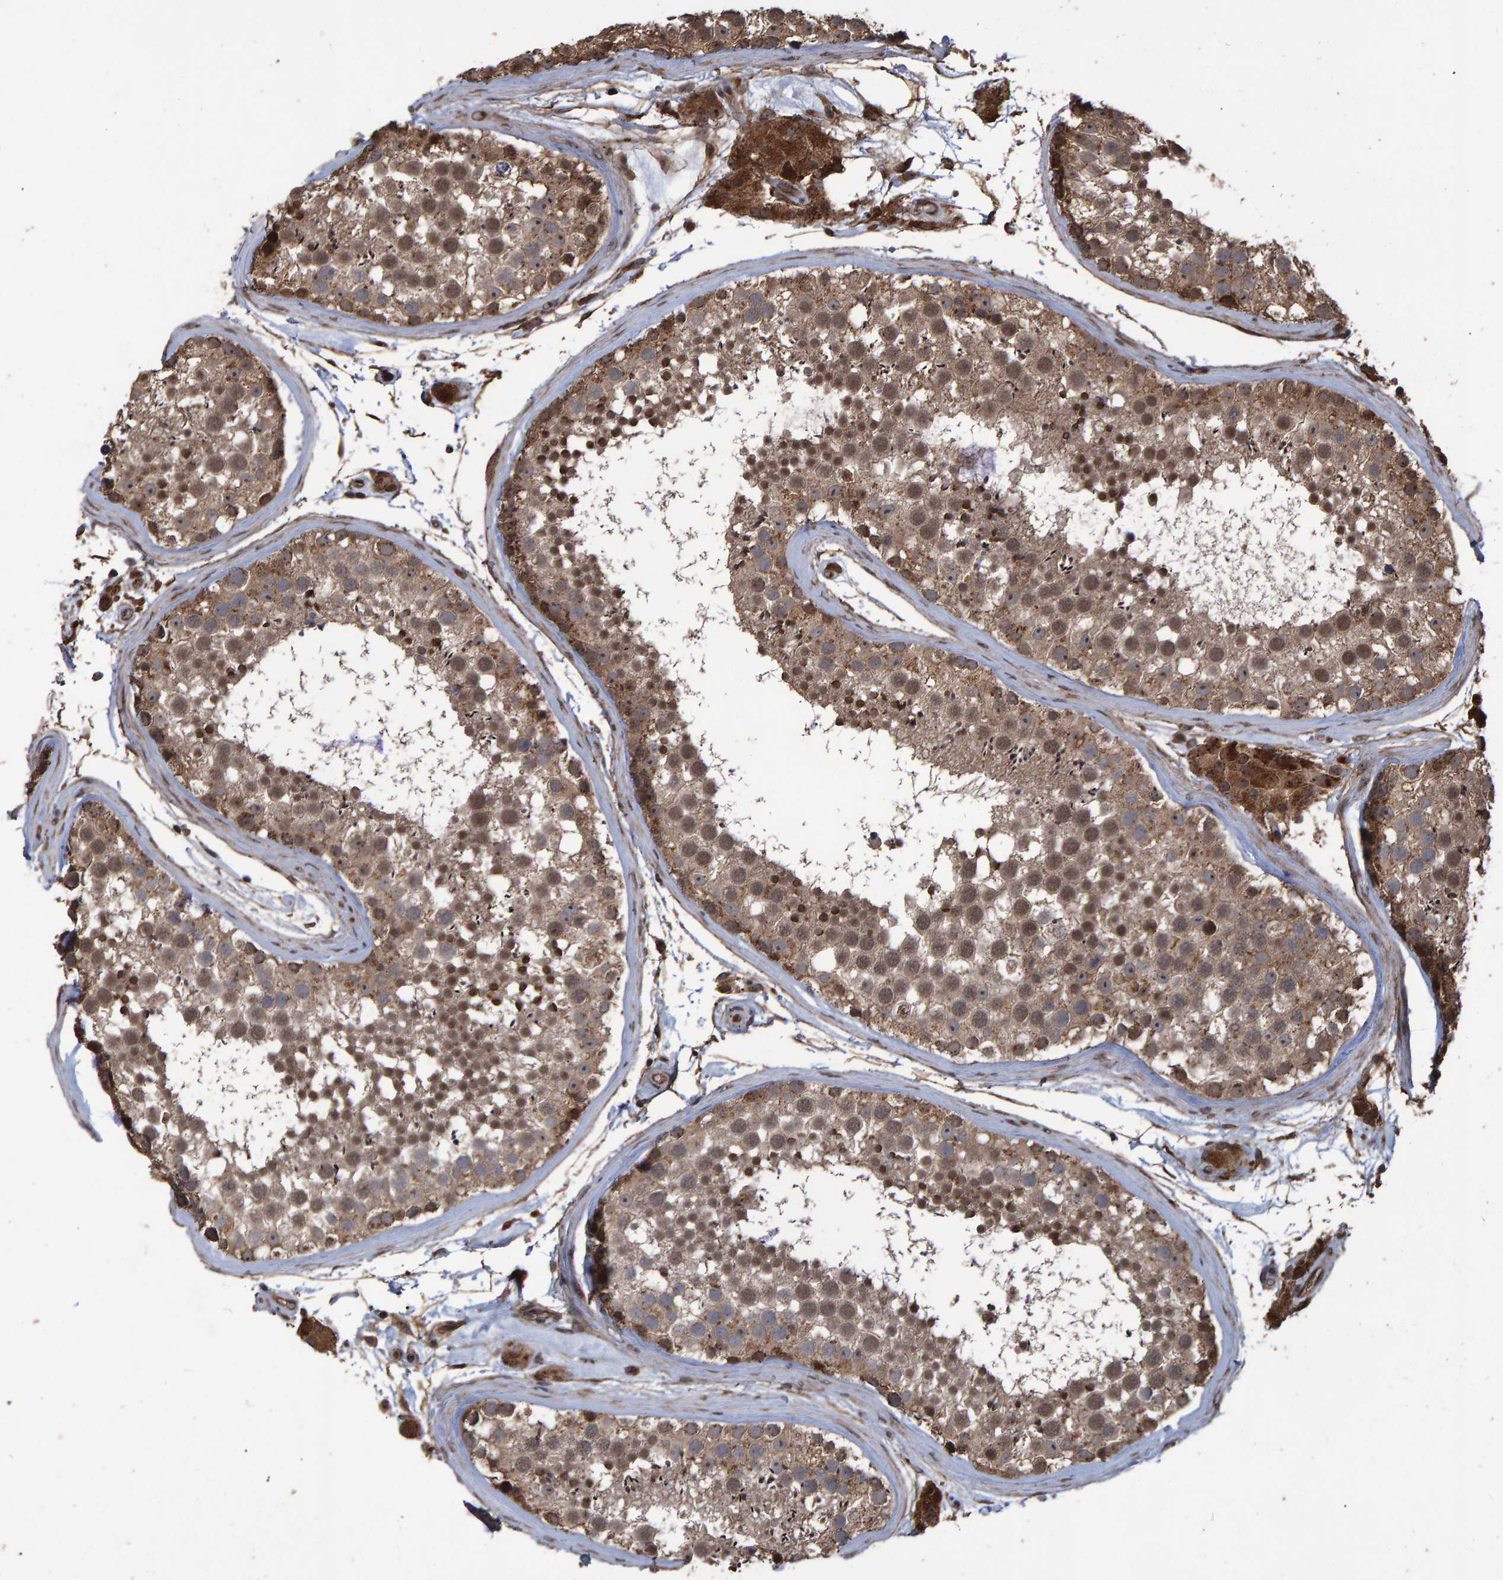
{"staining": {"intensity": "moderate", "quantity": ">75%", "location": "cytoplasmic/membranous,nuclear"}, "tissue": "testis", "cell_type": "Cells in seminiferous ducts", "image_type": "normal", "snomed": [{"axis": "morphology", "description": "Normal tissue, NOS"}, {"axis": "topography", "description": "Testis"}], "caption": "Protein analysis of benign testis demonstrates moderate cytoplasmic/membranous,nuclear positivity in approximately >75% of cells in seminiferous ducts.", "gene": "TRIM68", "patient": {"sex": "male", "age": 46}}